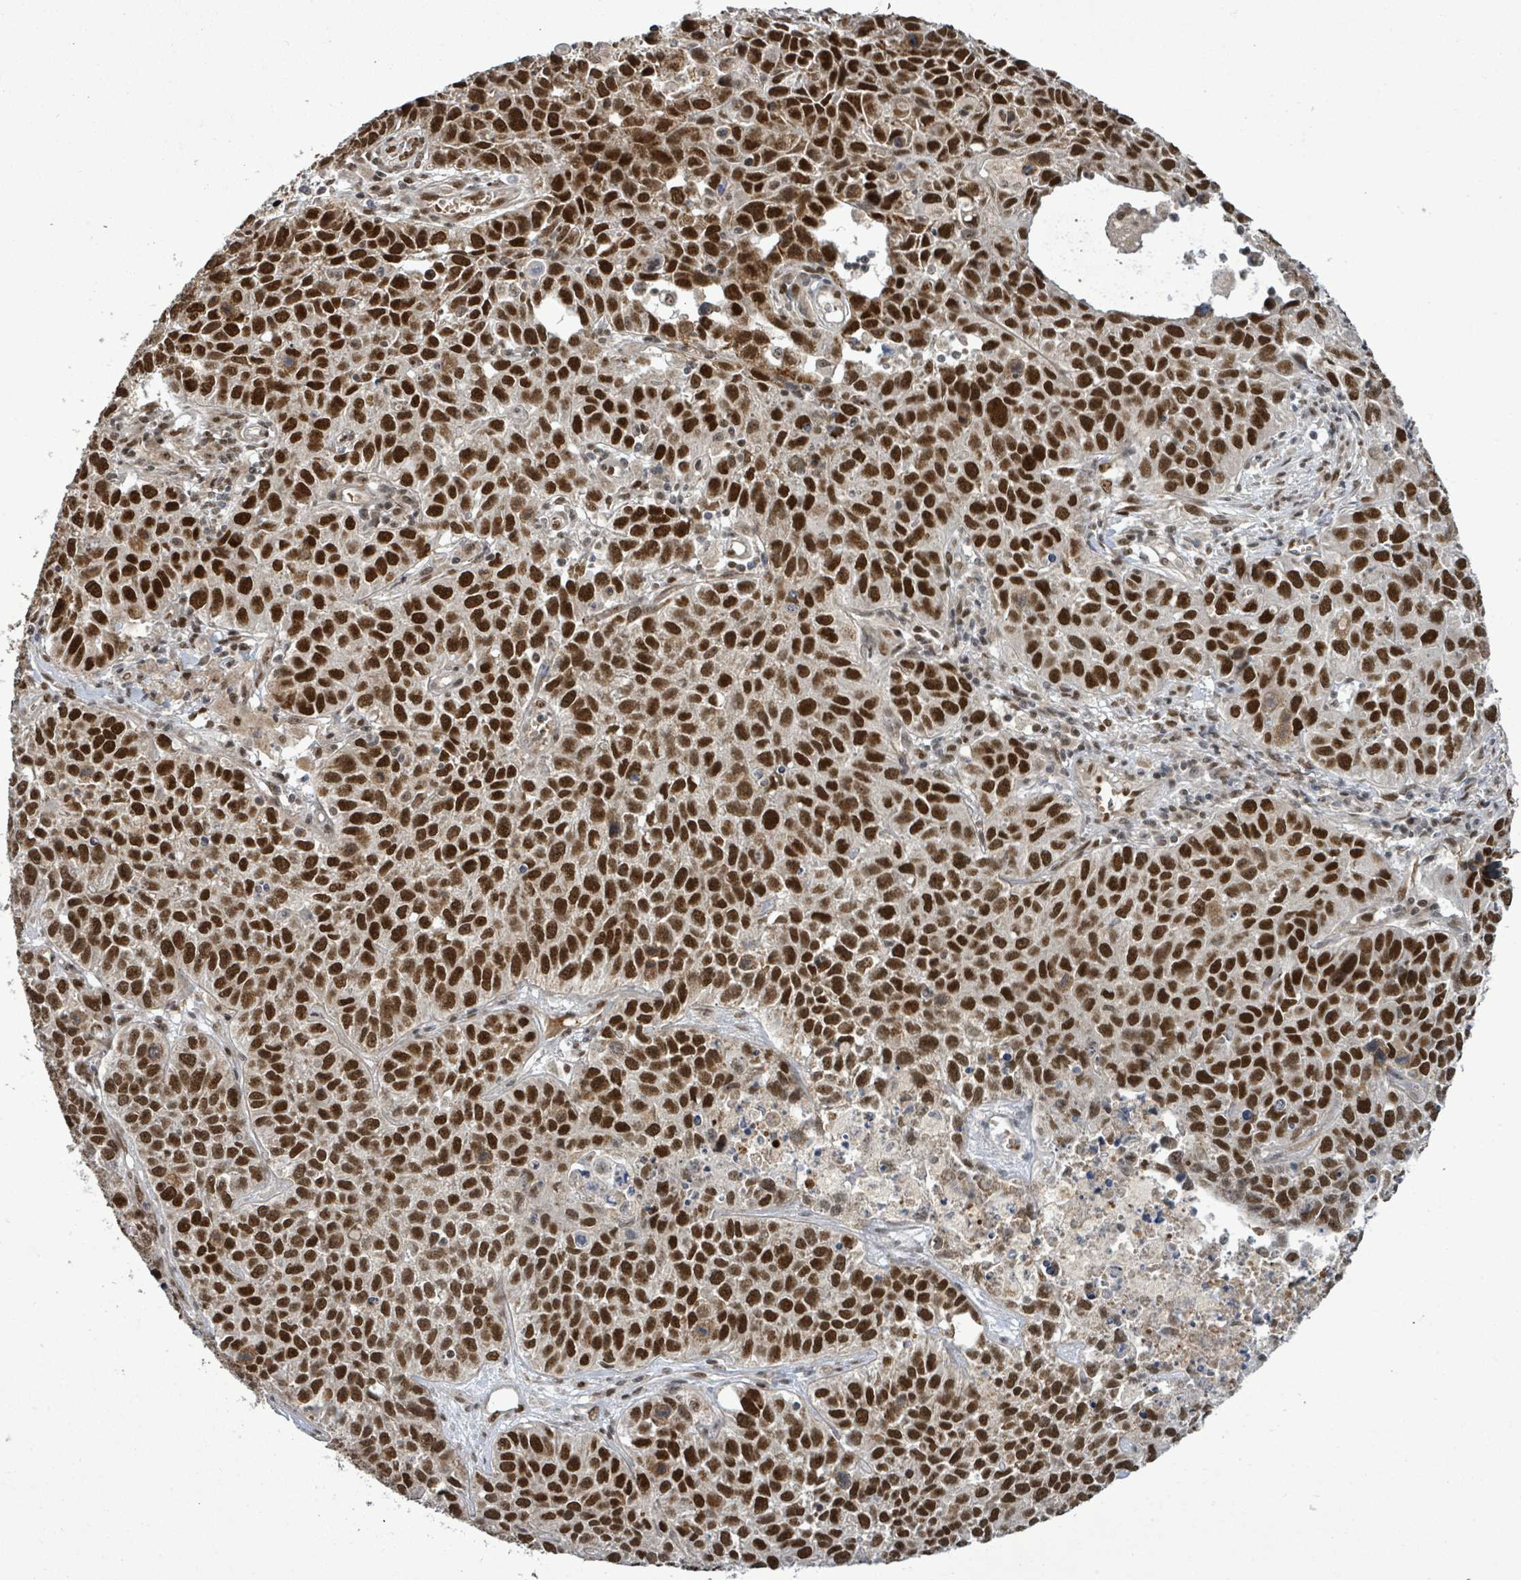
{"staining": {"intensity": "strong", "quantity": ">75%", "location": "nuclear"}, "tissue": "lung cancer", "cell_type": "Tumor cells", "image_type": "cancer", "snomed": [{"axis": "morphology", "description": "Squamous cell carcinoma, NOS"}, {"axis": "topography", "description": "Lung"}], "caption": "Lung squamous cell carcinoma stained for a protein shows strong nuclear positivity in tumor cells.", "gene": "PATZ1", "patient": {"sex": "male", "age": 76}}